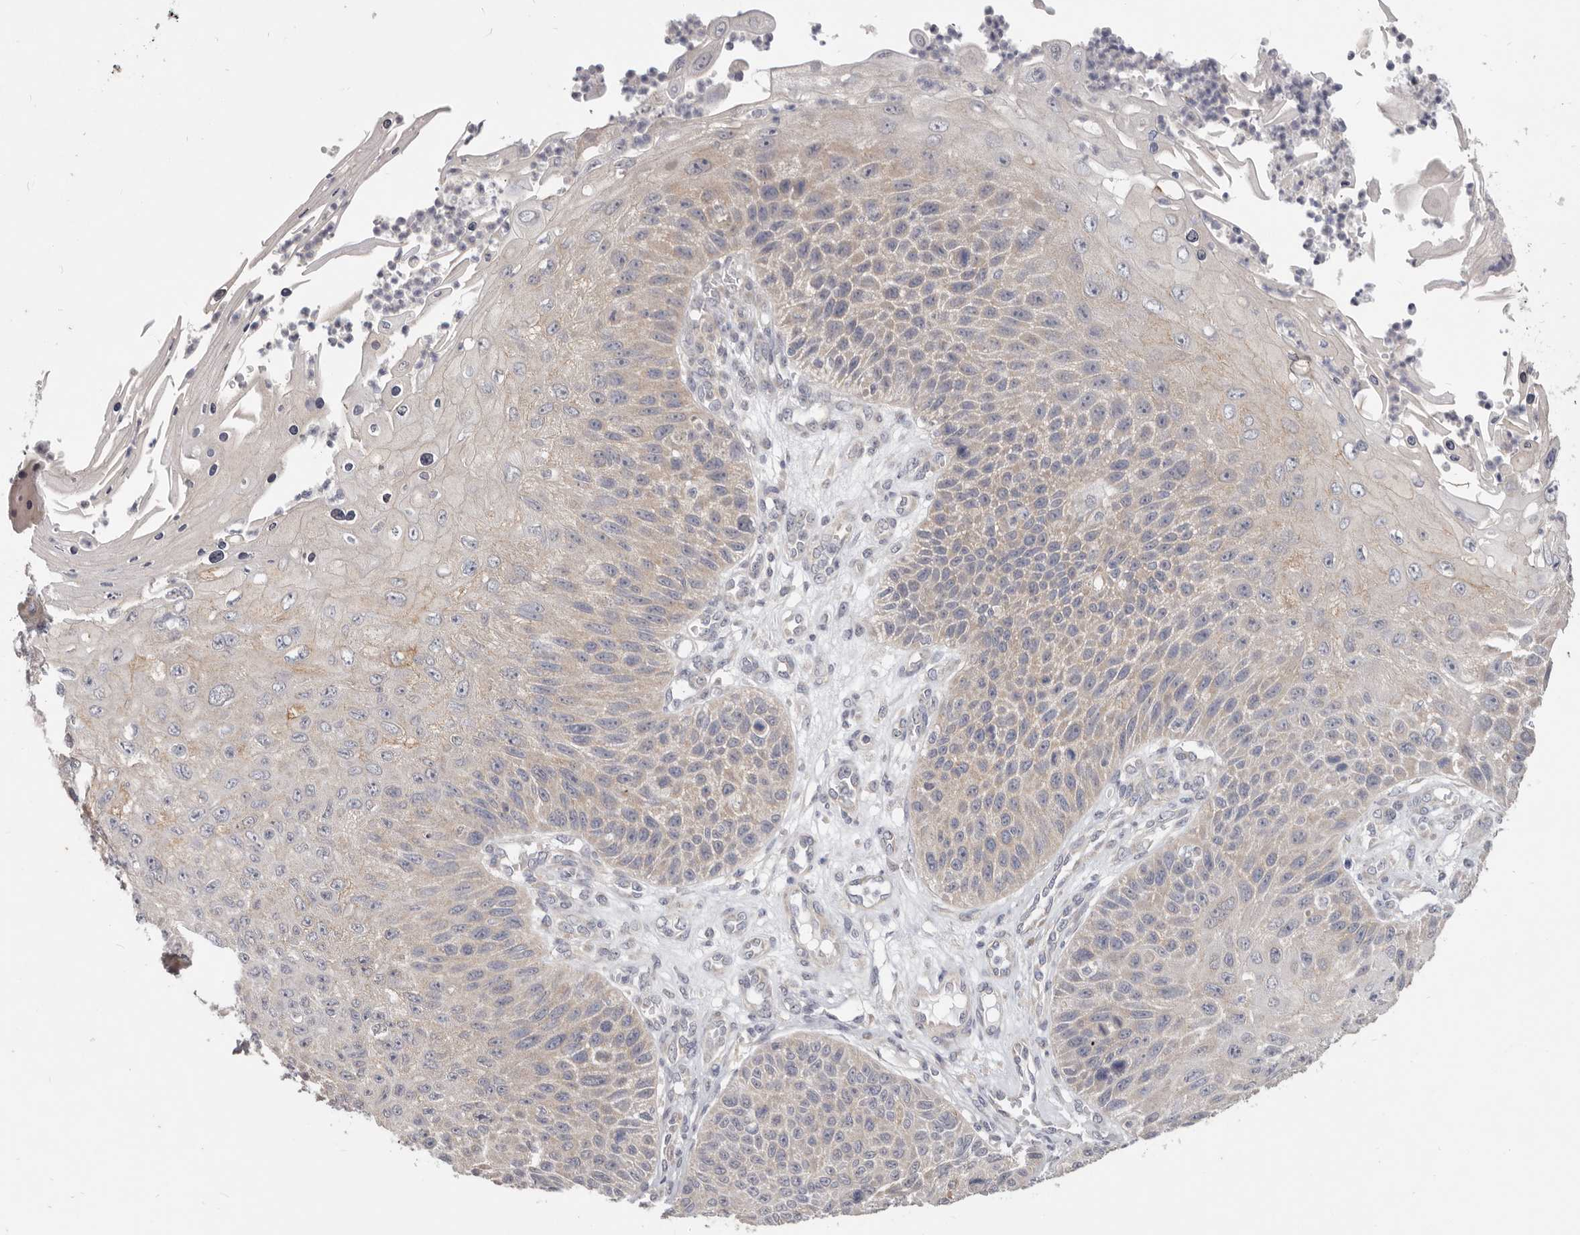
{"staining": {"intensity": "weak", "quantity": "<25%", "location": "cytoplasmic/membranous"}, "tissue": "skin cancer", "cell_type": "Tumor cells", "image_type": "cancer", "snomed": [{"axis": "morphology", "description": "Squamous cell carcinoma, NOS"}, {"axis": "topography", "description": "Skin"}], "caption": "DAB immunohistochemical staining of skin cancer (squamous cell carcinoma) demonstrates no significant expression in tumor cells. (DAB (3,3'-diaminobenzidine) immunohistochemistry with hematoxylin counter stain).", "gene": "WDR77", "patient": {"sex": "female", "age": 88}}